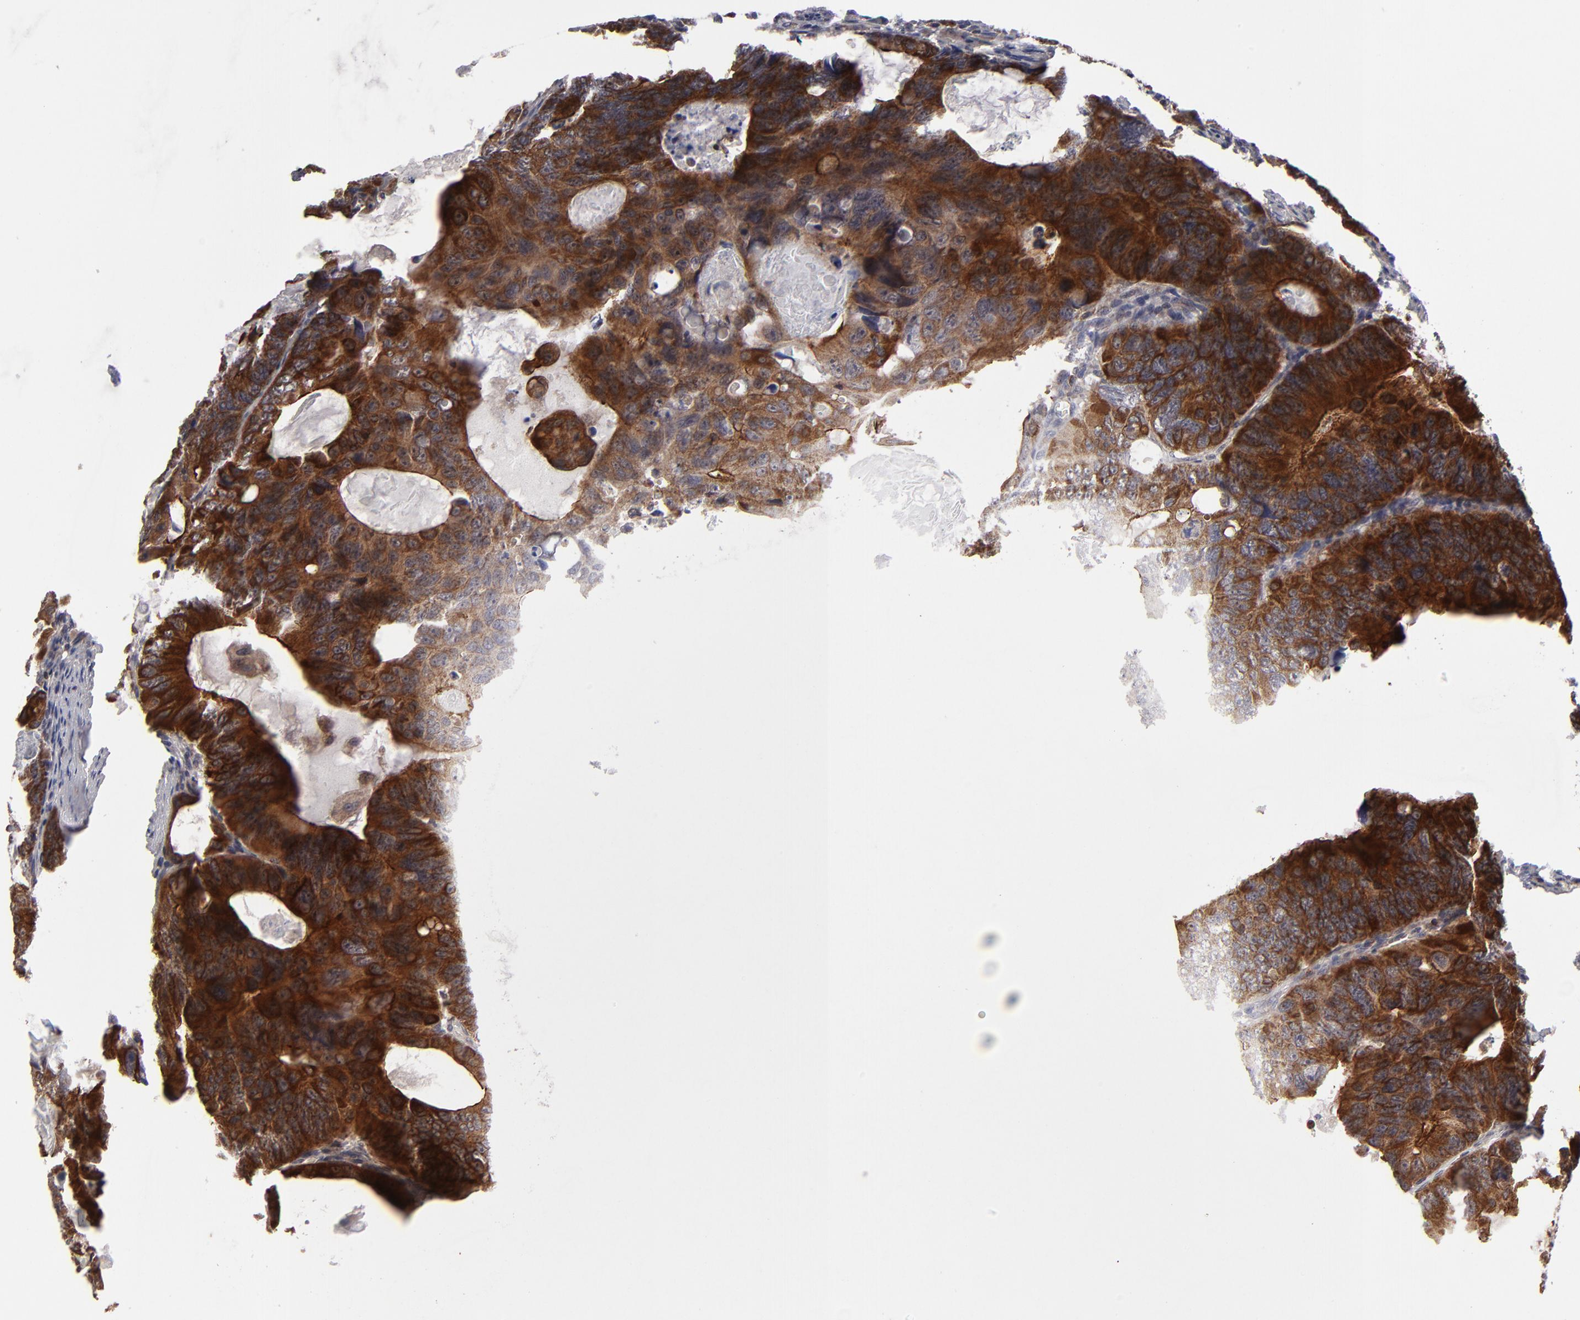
{"staining": {"intensity": "strong", "quantity": ">75%", "location": "cytoplasmic/membranous"}, "tissue": "colorectal cancer", "cell_type": "Tumor cells", "image_type": "cancer", "snomed": [{"axis": "morphology", "description": "Adenocarcinoma, NOS"}, {"axis": "topography", "description": "Colon"}], "caption": "A photomicrograph showing strong cytoplasmic/membranous positivity in about >75% of tumor cells in colorectal adenocarcinoma, as visualized by brown immunohistochemical staining.", "gene": "GLCCI1", "patient": {"sex": "female", "age": 55}}